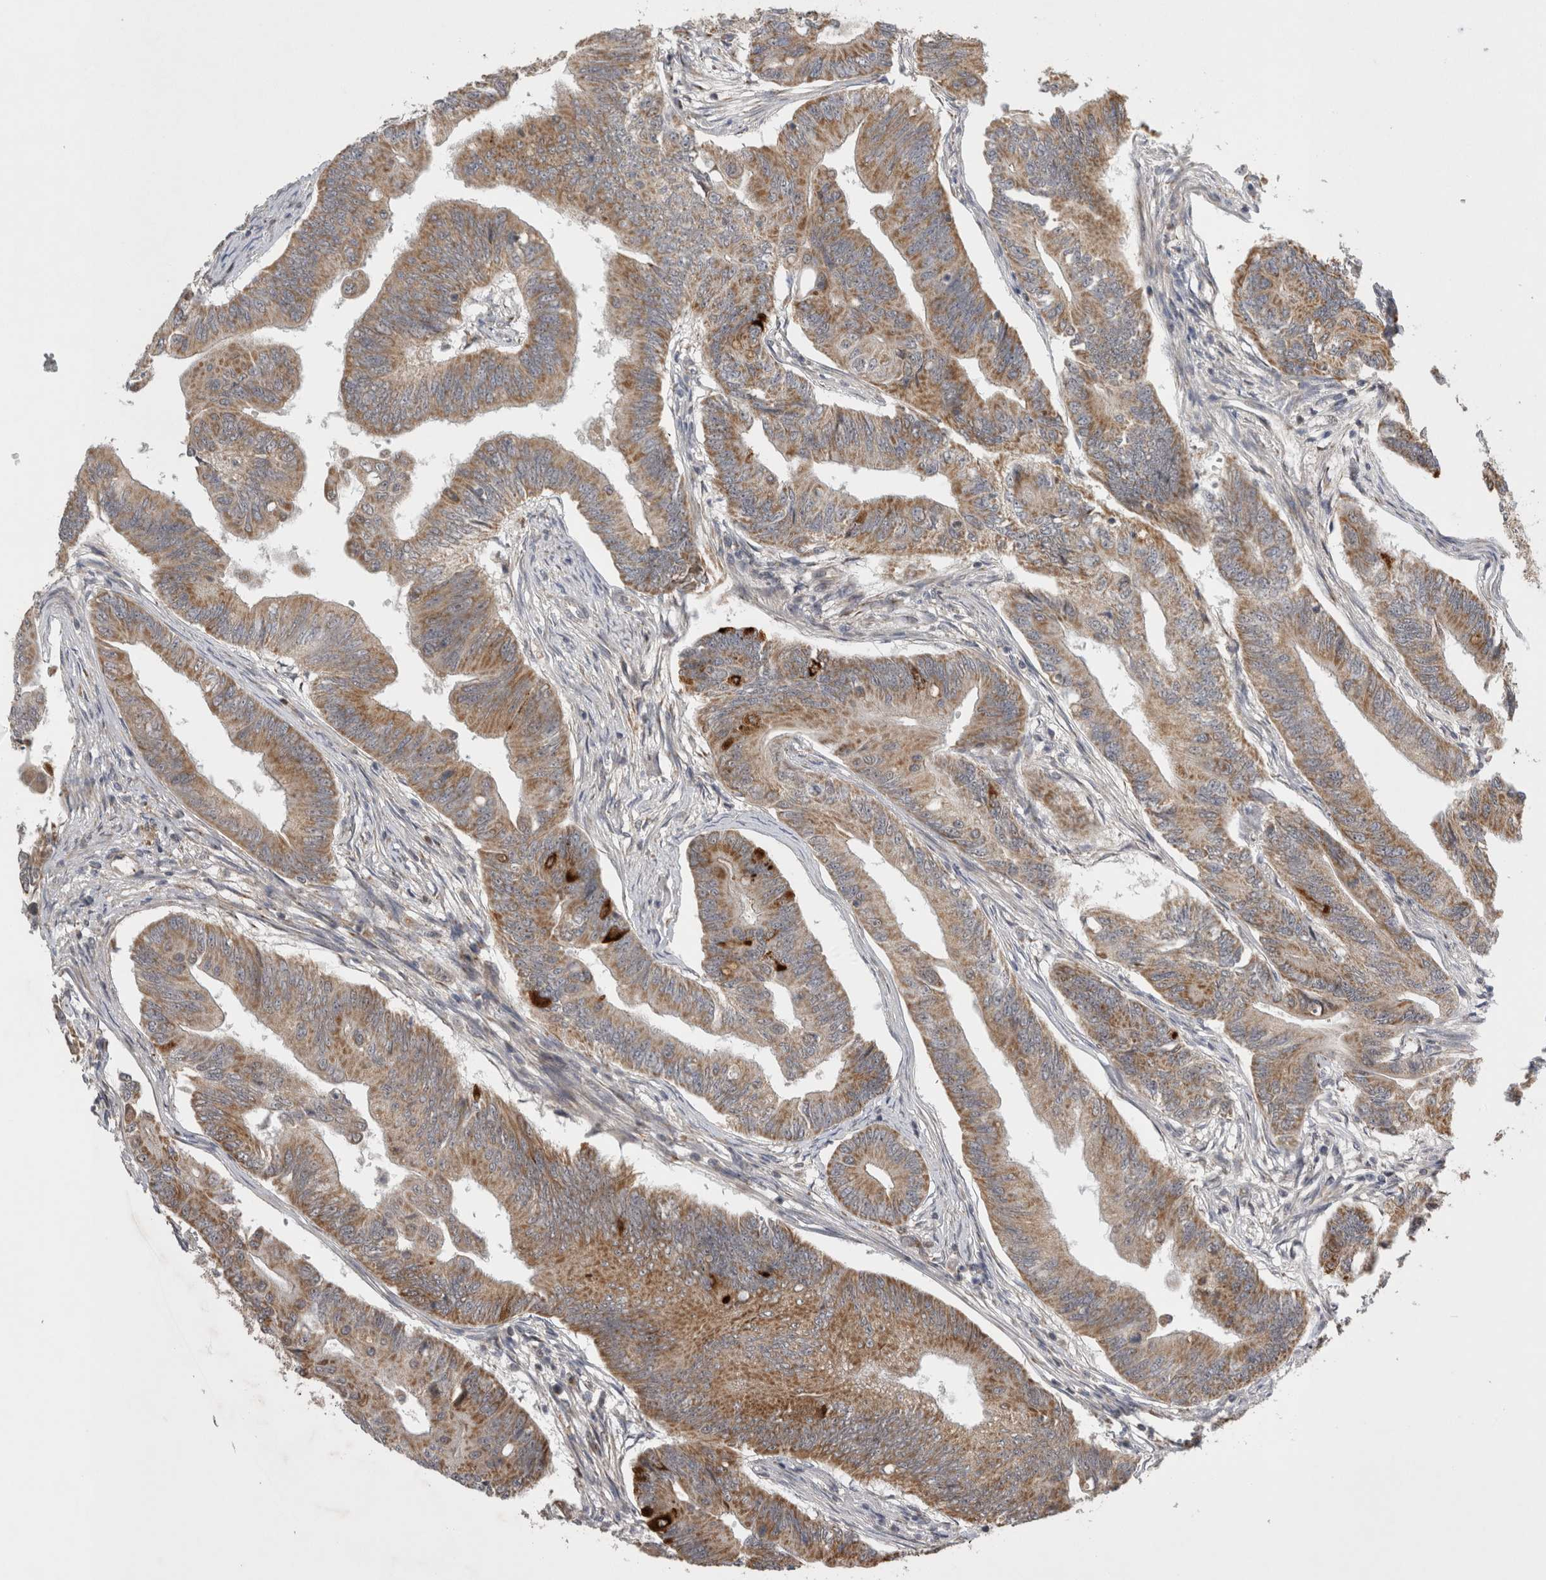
{"staining": {"intensity": "moderate", "quantity": ">75%", "location": "cytoplasmic/membranous"}, "tissue": "colorectal cancer", "cell_type": "Tumor cells", "image_type": "cancer", "snomed": [{"axis": "morphology", "description": "Adenoma, NOS"}, {"axis": "morphology", "description": "Adenocarcinoma, NOS"}, {"axis": "topography", "description": "Colon"}], "caption": "About >75% of tumor cells in human adenocarcinoma (colorectal) exhibit moderate cytoplasmic/membranous protein expression as visualized by brown immunohistochemical staining.", "gene": "KCNIP1", "patient": {"sex": "male", "age": 79}}